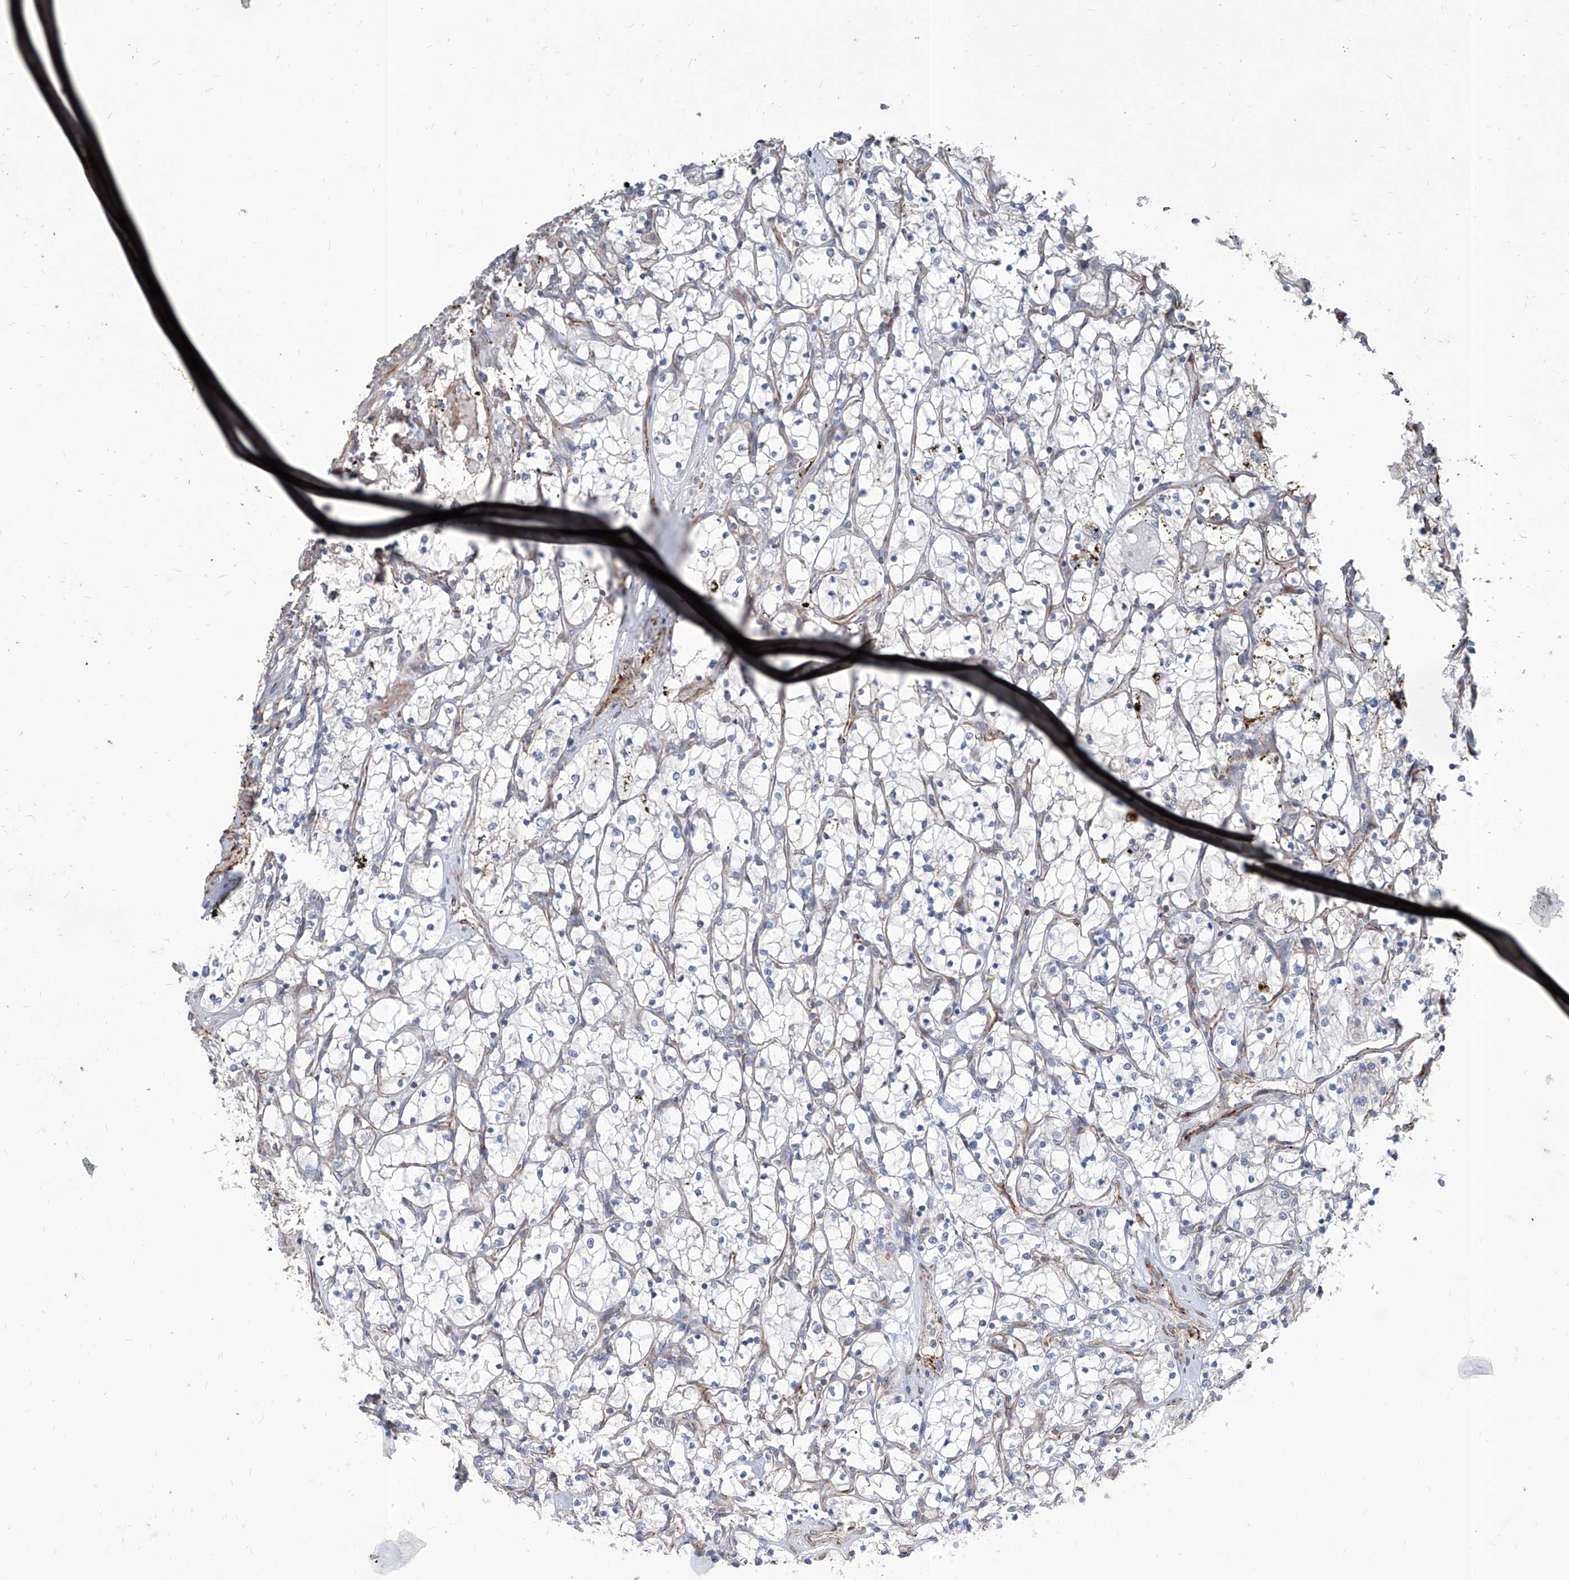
{"staining": {"intensity": "negative", "quantity": "none", "location": "none"}, "tissue": "renal cancer", "cell_type": "Tumor cells", "image_type": "cancer", "snomed": [{"axis": "morphology", "description": "Adenocarcinoma, NOS"}, {"axis": "topography", "description": "Kidney"}], "caption": "Histopathology image shows no protein expression in tumor cells of renal cancer tissue.", "gene": "FAM83B", "patient": {"sex": "female", "age": 69}}